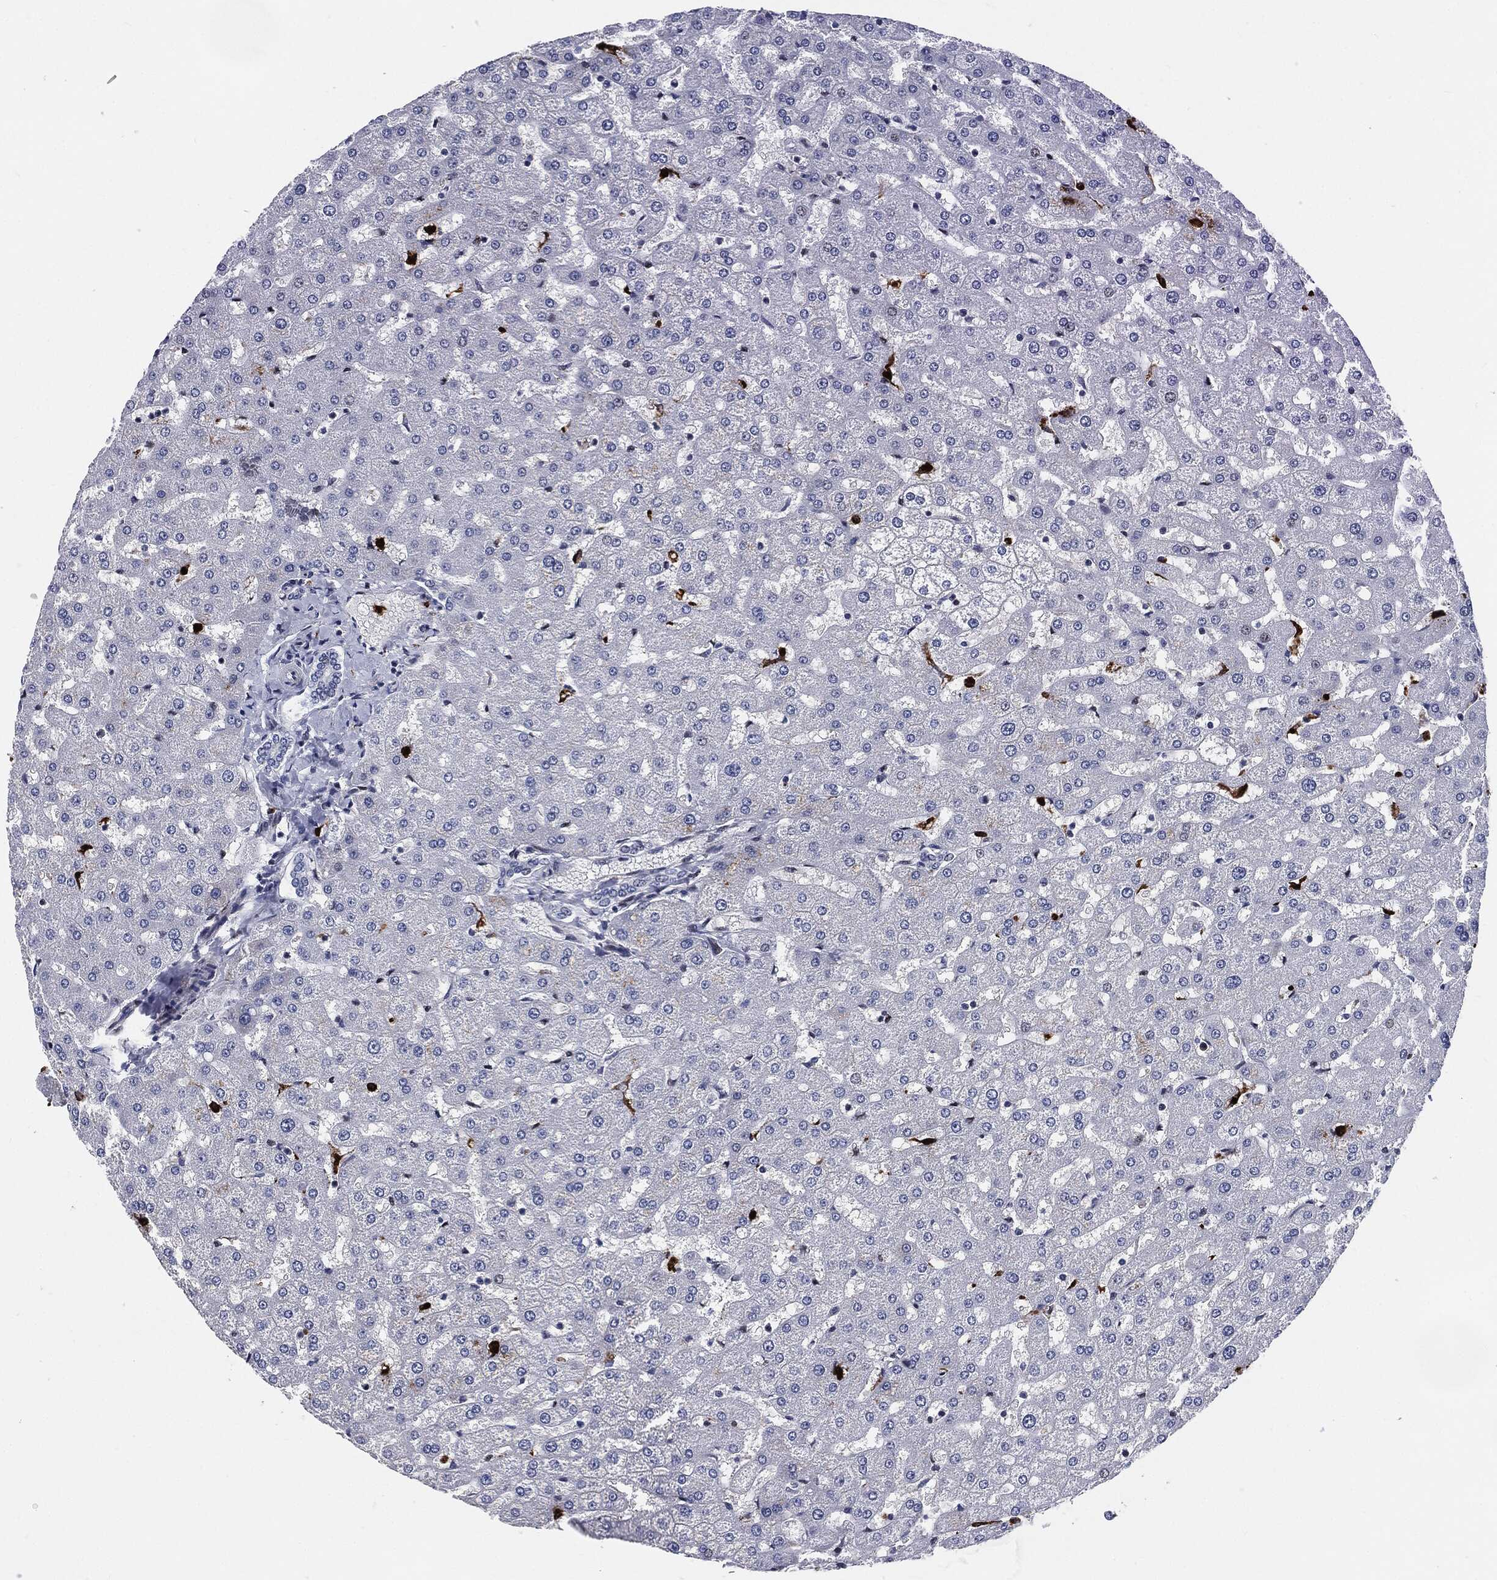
{"staining": {"intensity": "negative", "quantity": "none", "location": "none"}, "tissue": "liver", "cell_type": "Cholangiocytes", "image_type": "normal", "snomed": [{"axis": "morphology", "description": "Normal tissue, NOS"}, {"axis": "topography", "description": "Liver"}], "caption": "This image is of benign liver stained with immunohistochemistry (IHC) to label a protein in brown with the nuclei are counter-stained blue. There is no positivity in cholangiocytes.", "gene": "MPO", "patient": {"sex": "female", "age": 50}}